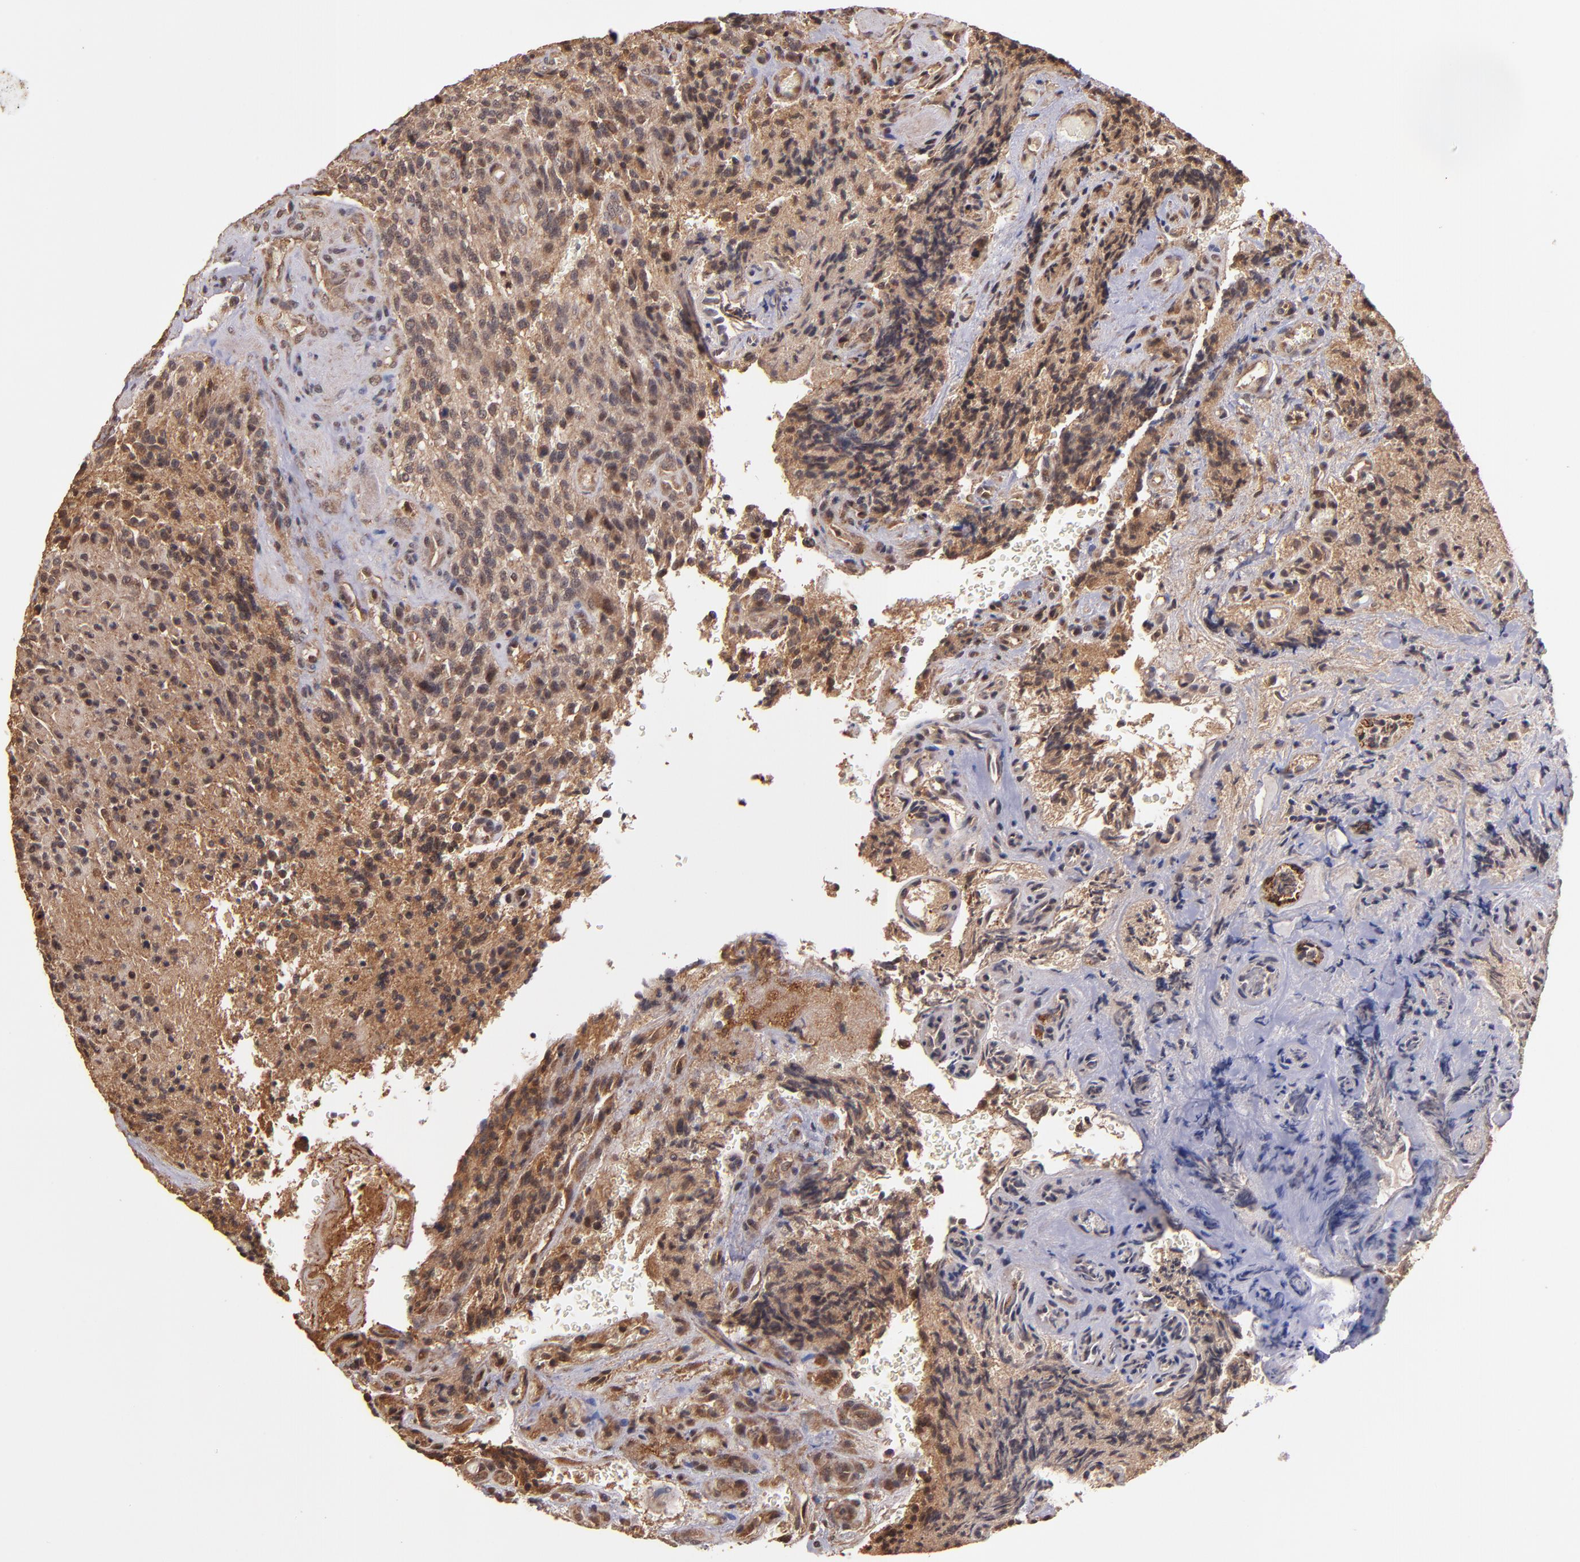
{"staining": {"intensity": "moderate", "quantity": ">75%", "location": "cytoplasmic/membranous"}, "tissue": "glioma", "cell_type": "Tumor cells", "image_type": "cancer", "snomed": [{"axis": "morphology", "description": "Normal tissue, NOS"}, {"axis": "morphology", "description": "Glioma, malignant, High grade"}, {"axis": "topography", "description": "Cerebral cortex"}], "caption": "High-grade glioma (malignant) stained for a protein (brown) exhibits moderate cytoplasmic/membranous positive expression in approximately >75% of tumor cells.", "gene": "RIOK3", "patient": {"sex": "male", "age": 56}}